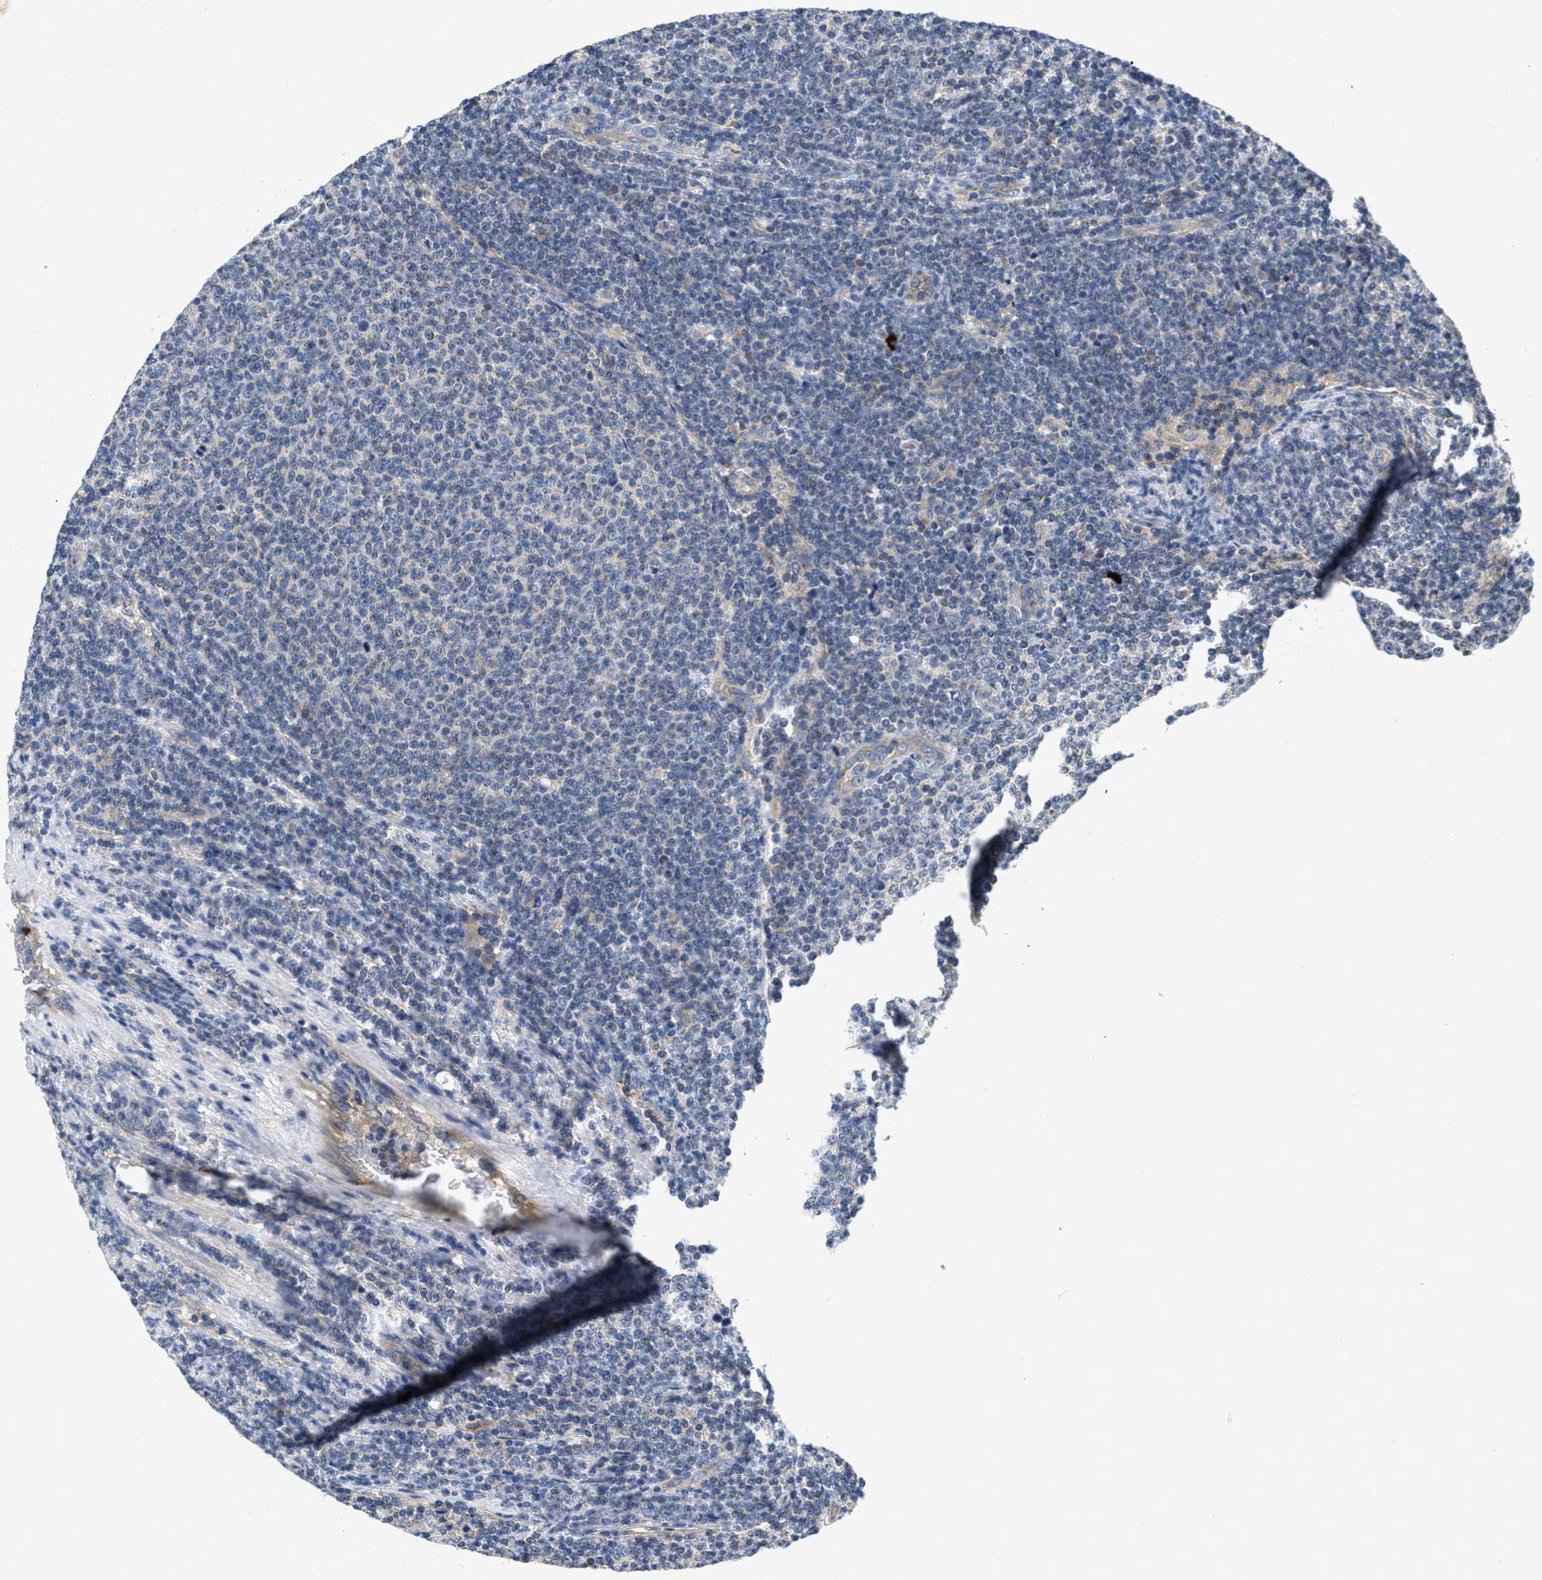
{"staining": {"intensity": "negative", "quantity": "none", "location": "none"}, "tissue": "lymphoma", "cell_type": "Tumor cells", "image_type": "cancer", "snomed": [{"axis": "morphology", "description": "Malignant lymphoma, non-Hodgkin's type, Low grade"}, {"axis": "topography", "description": "Lymph node"}], "caption": "DAB (3,3'-diaminobenzidine) immunohistochemical staining of human malignant lymphoma, non-Hodgkin's type (low-grade) shows no significant expression in tumor cells.", "gene": "GALK1", "patient": {"sex": "male", "age": 66}}